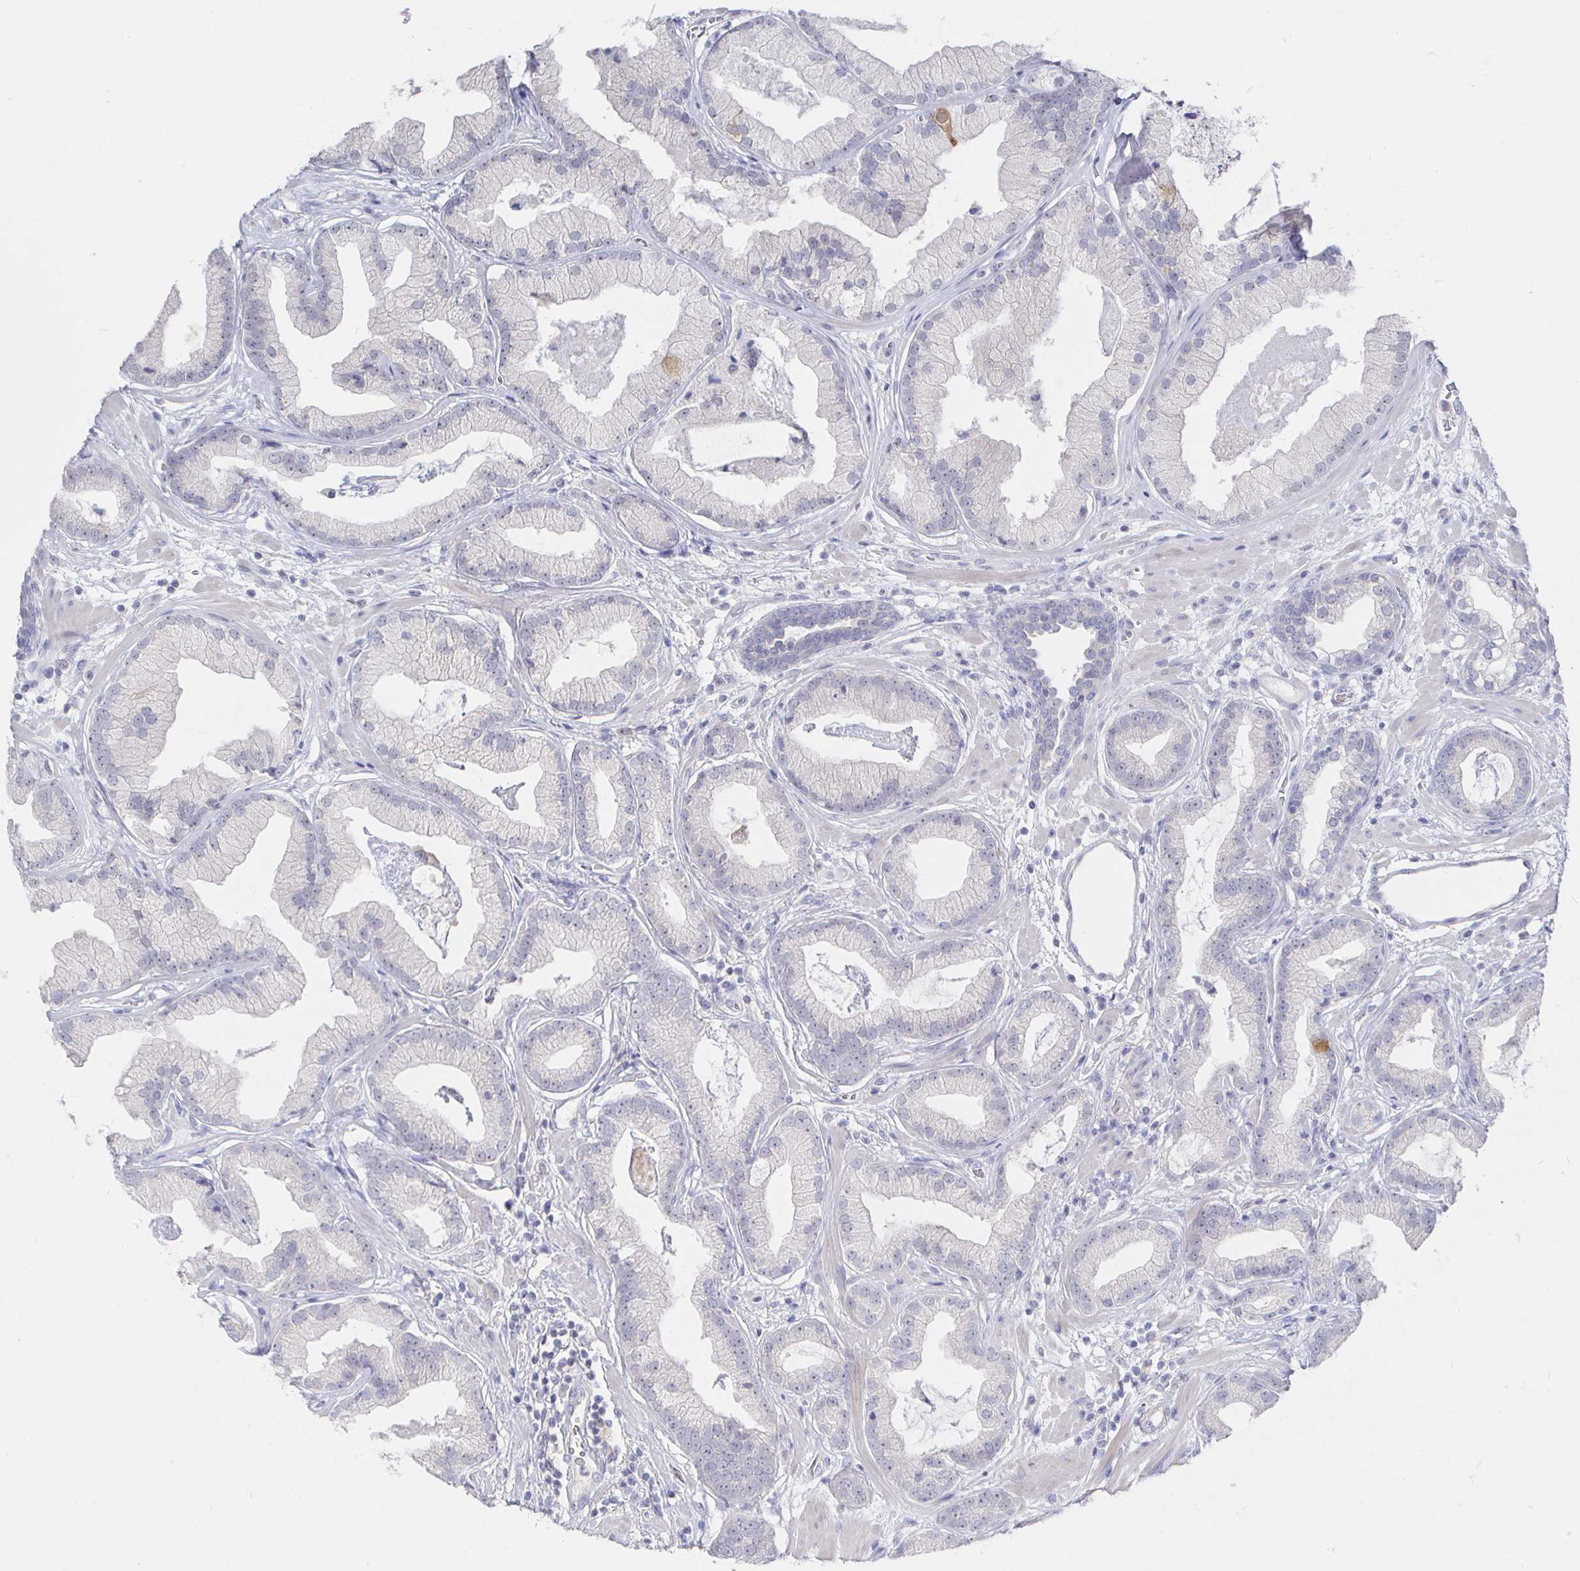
{"staining": {"intensity": "negative", "quantity": "none", "location": "none"}, "tissue": "prostate cancer", "cell_type": "Tumor cells", "image_type": "cancer", "snomed": [{"axis": "morphology", "description": "Adenocarcinoma, Low grade"}, {"axis": "topography", "description": "Prostate"}], "caption": "Tumor cells are negative for brown protein staining in prostate adenocarcinoma (low-grade).", "gene": "LRRC23", "patient": {"sex": "male", "age": 62}}